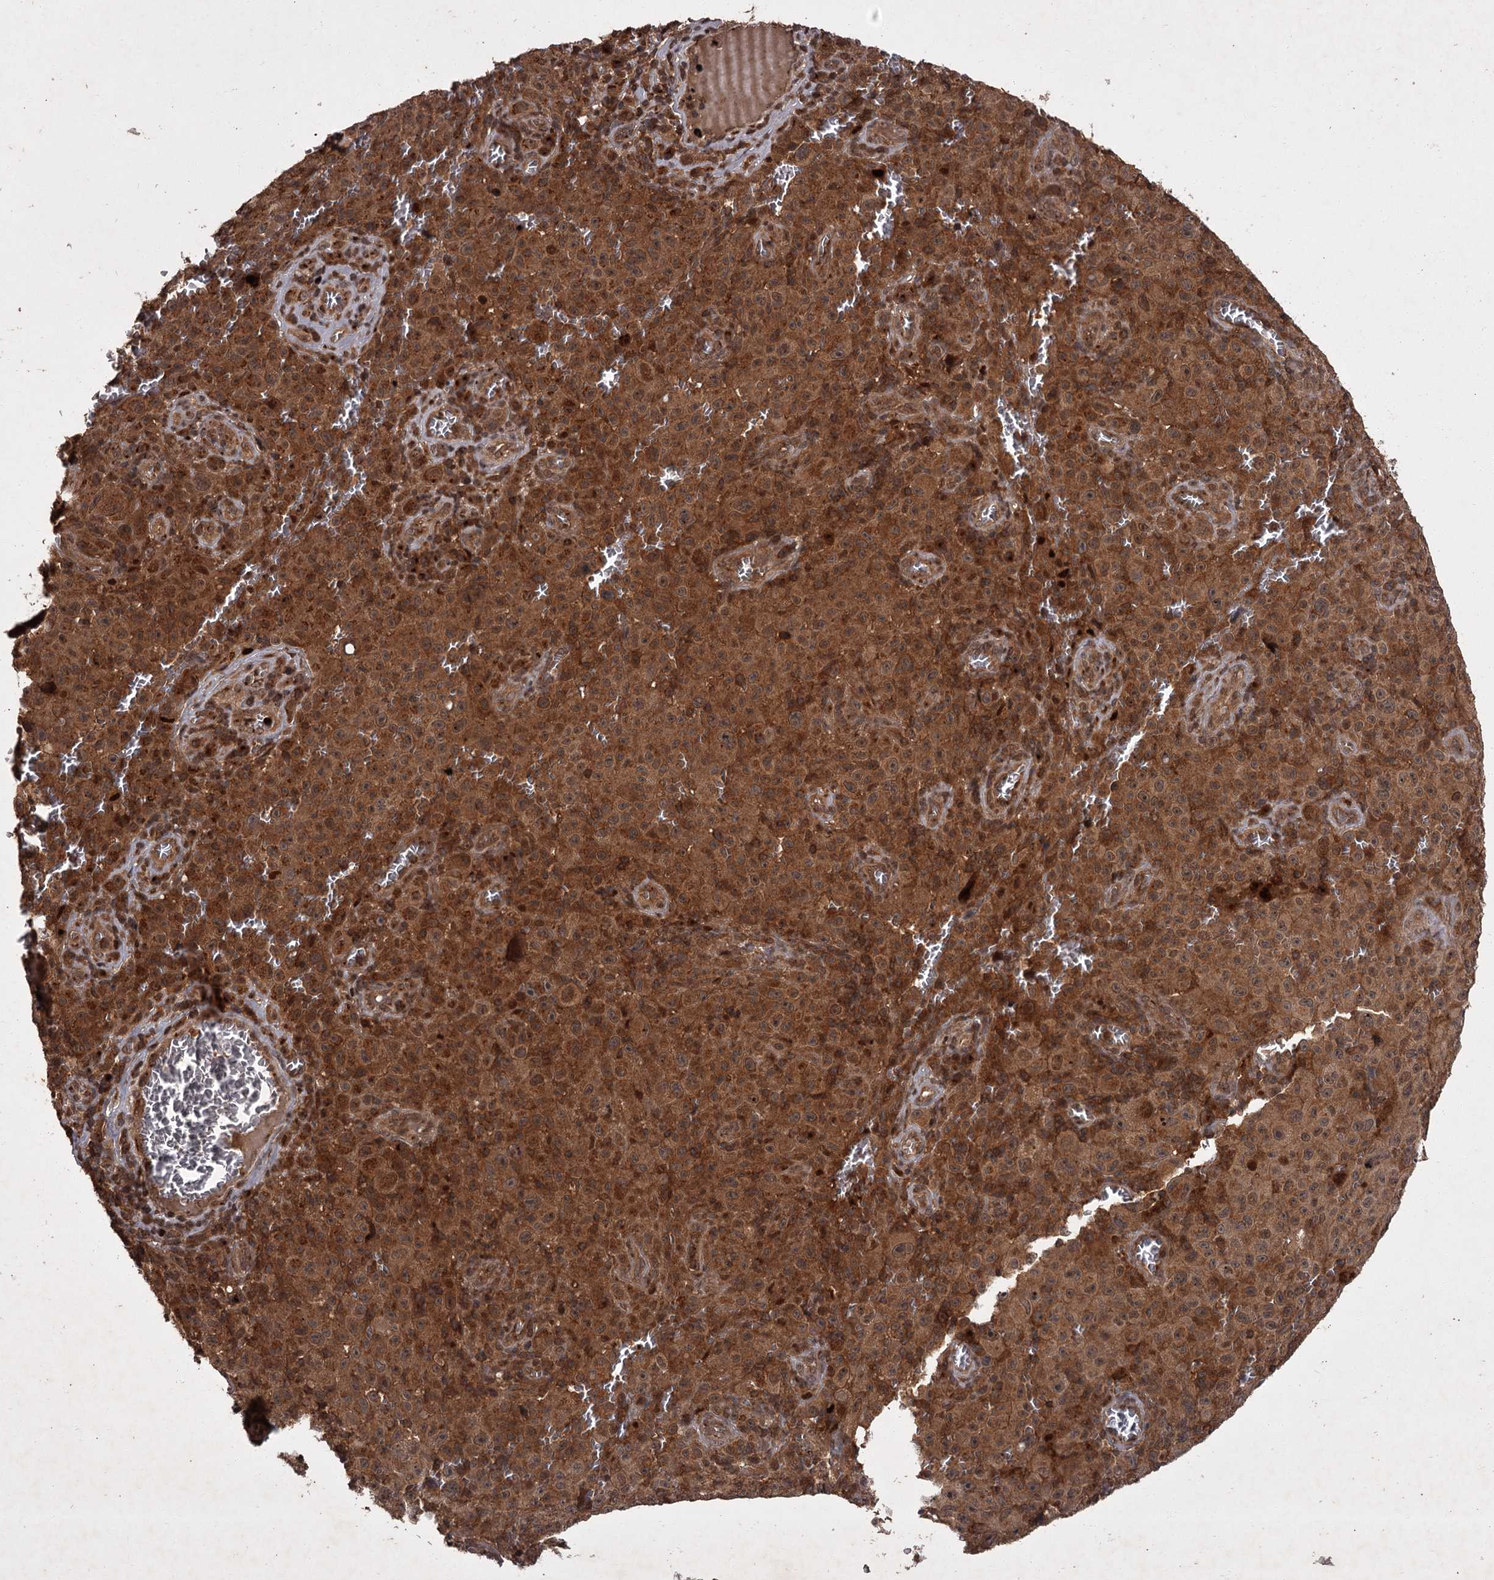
{"staining": {"intensity": "strong", "quantity": ">75%", "location": "cytoplasmic/membranous"}, "tissue": "melanoma", "cell_type": "Tumor cells", "image_type": "cancer", "snomed": [{"axis": "morphology", "description": "Malignant melanoma, NOS"}, {"axis": "topography", "description": "Skin"}], "caption": "Immunohistochemistry staining of malignant melanoma, which demonstrates high levels of strong cytoplasmic/membranous expression in about >75% of tumor cells indicating strong cytoplasmic/membranous protein expression. The staining was performed using DAB (brown) for protein detection and nuclei were counterstained in hematoxylin (blue).", "gene": "TBC1D23", "patient": {"sex": "female", "age": 82}}